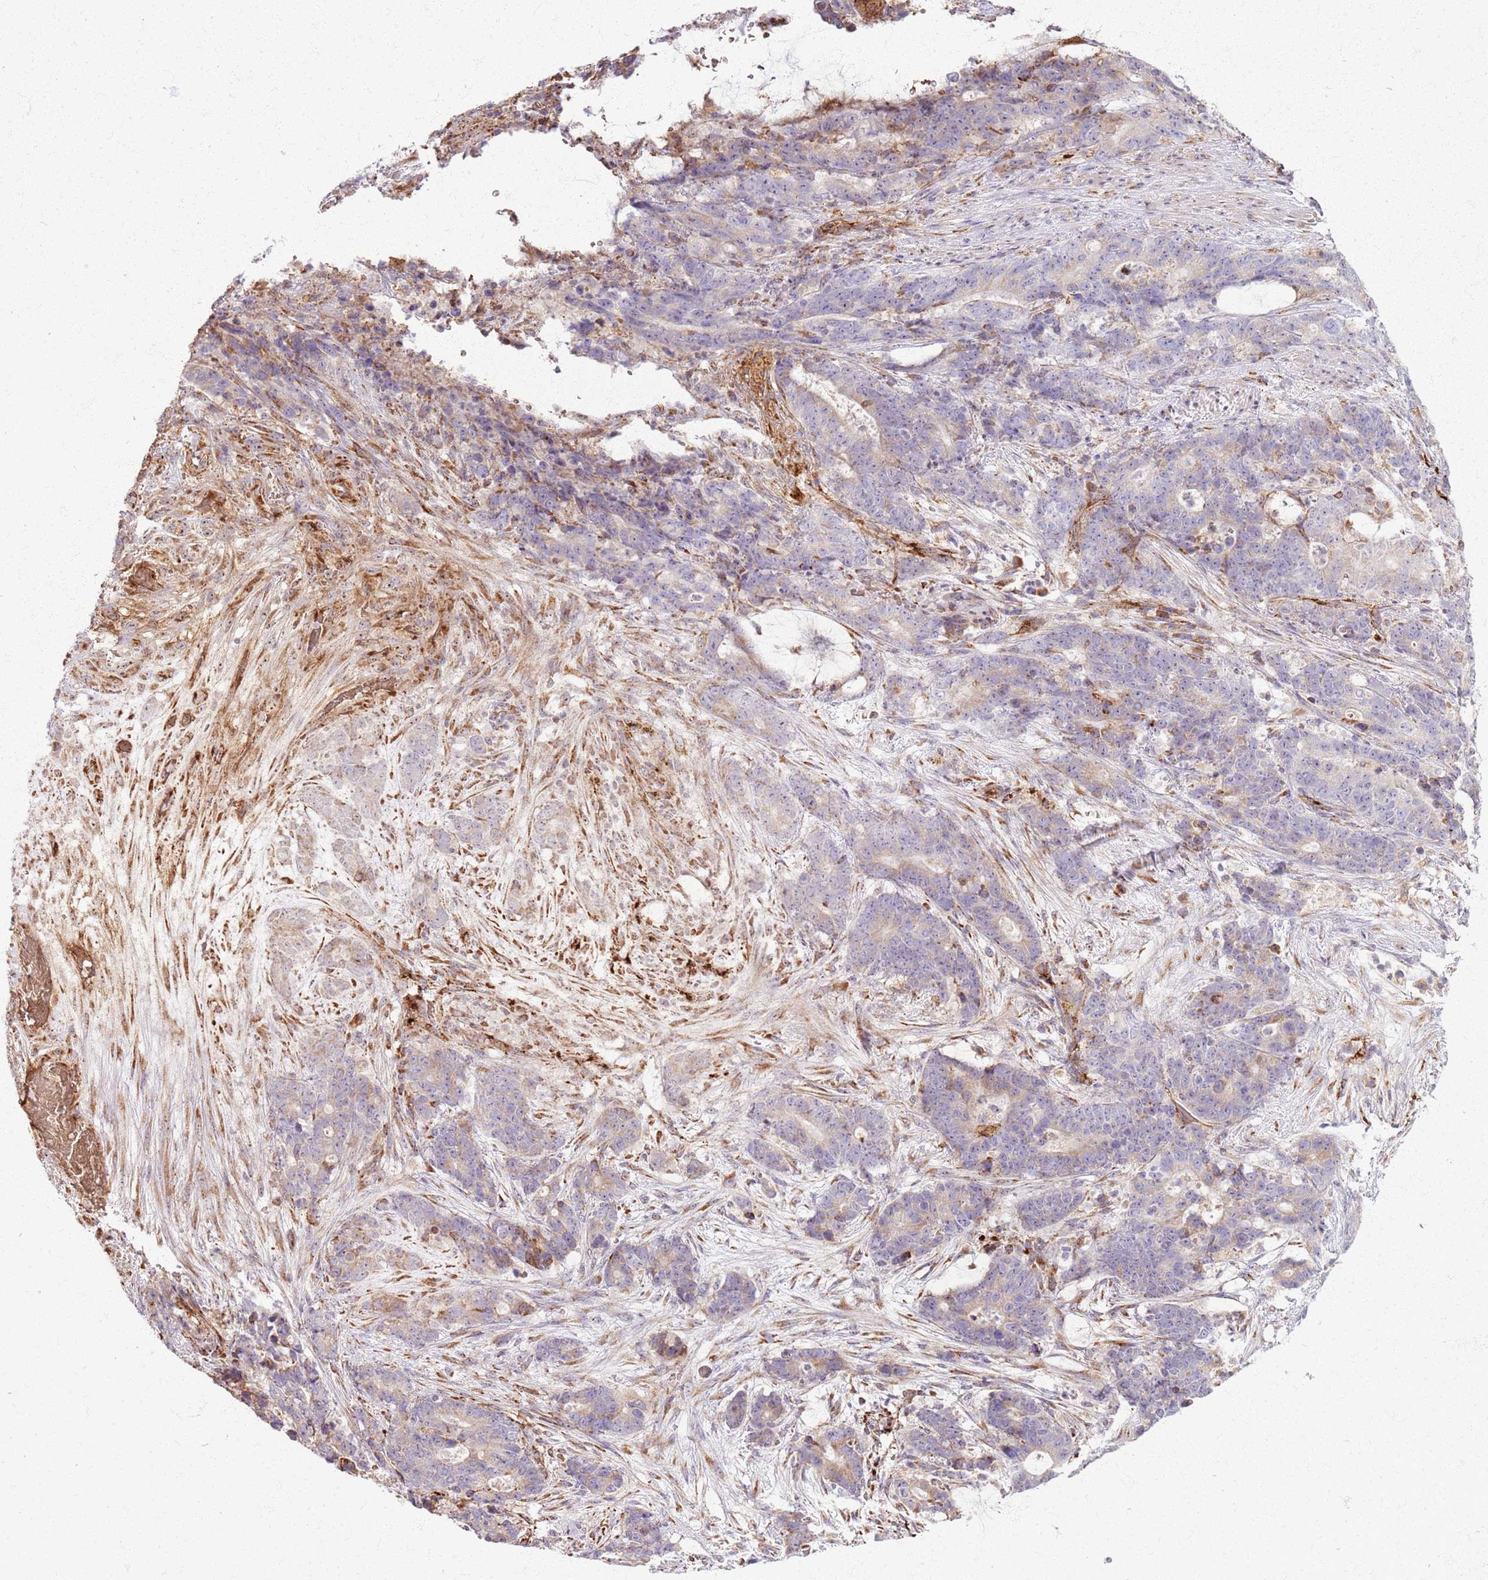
{"staining": {"intensity": "weak", "quantity": "<25%", "location": "cytoplasmic/membranous"}, "tissue": "stomach cancer", "cell_type": "Tumor cells", "image_type": "cancer", "snomed": [{"axis": "morphology", "description": "Adenocarcinoma, NOS"}, {"axis": "topography", "description": "Stomach"}], "caption": "DAB (3,3'-diaminobenzidine) immunohistochemical staining of human stomach adenocarcinoma displays no significant expression in tumor cells.", "gene": "KRI1", "patient": {"sex": "female", "age": 76}}